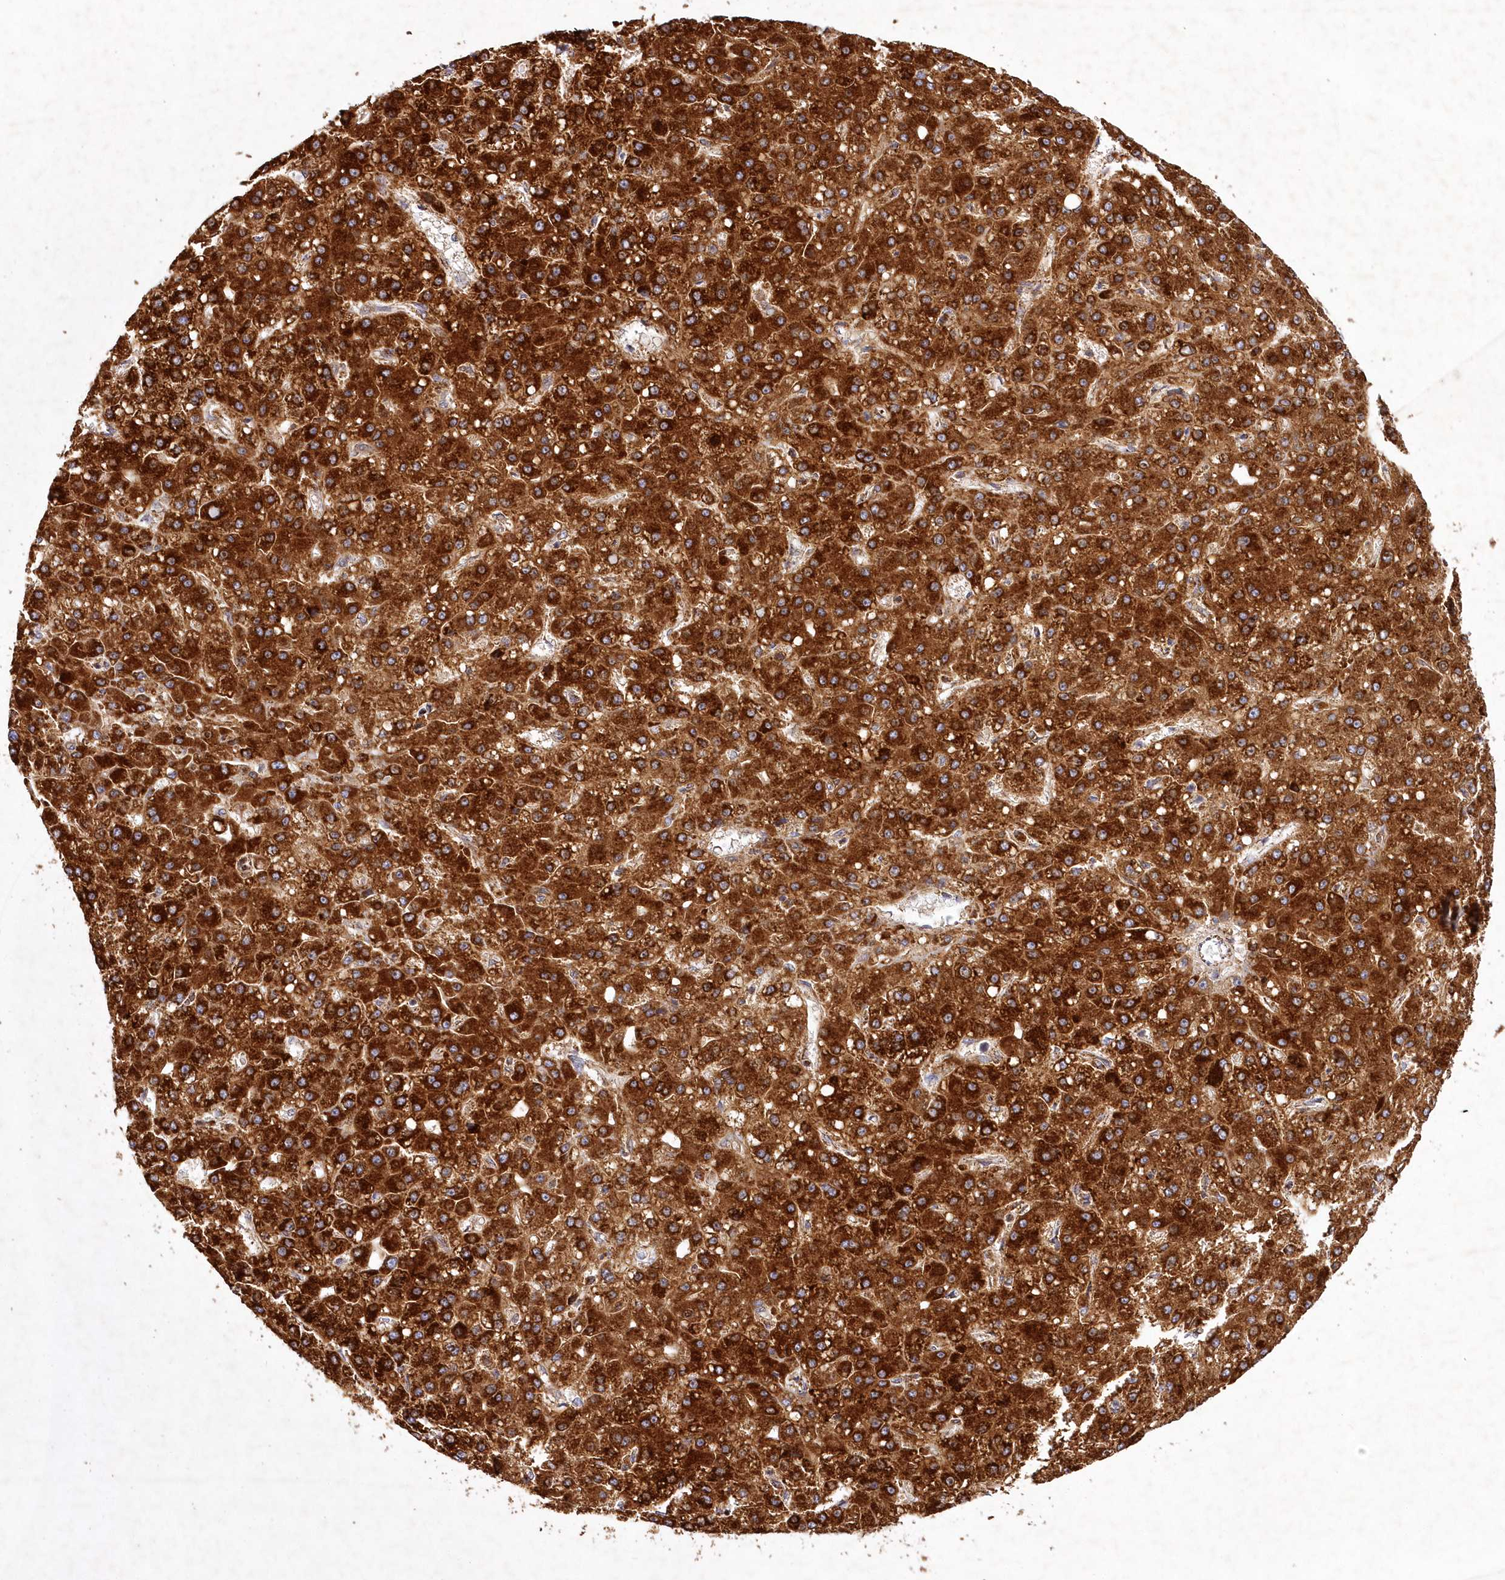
{"staining": {"intensity": "strong", "quantity": ">75%", "location": "cytoplasmic/membranous"}, "tissue": "liver cancer", "cell_type": "Tumor cells", "image_type": "cancer", "snomed": [{"axis": "morphology", "description": "Carcinoma, Hepatocellular, NOS"}, {"axis": "topography", "description": "Liver"}], "caption": "Protein analysis of liver cancer (hepatocellular carcinoma) tissue reveals strong cytoplasmic/membranous expression in about >75% of tumor cells. Nuclei are stained in blue.", "gene": "ASNSD1", "patient": {"sex": "male", "age": 67}}